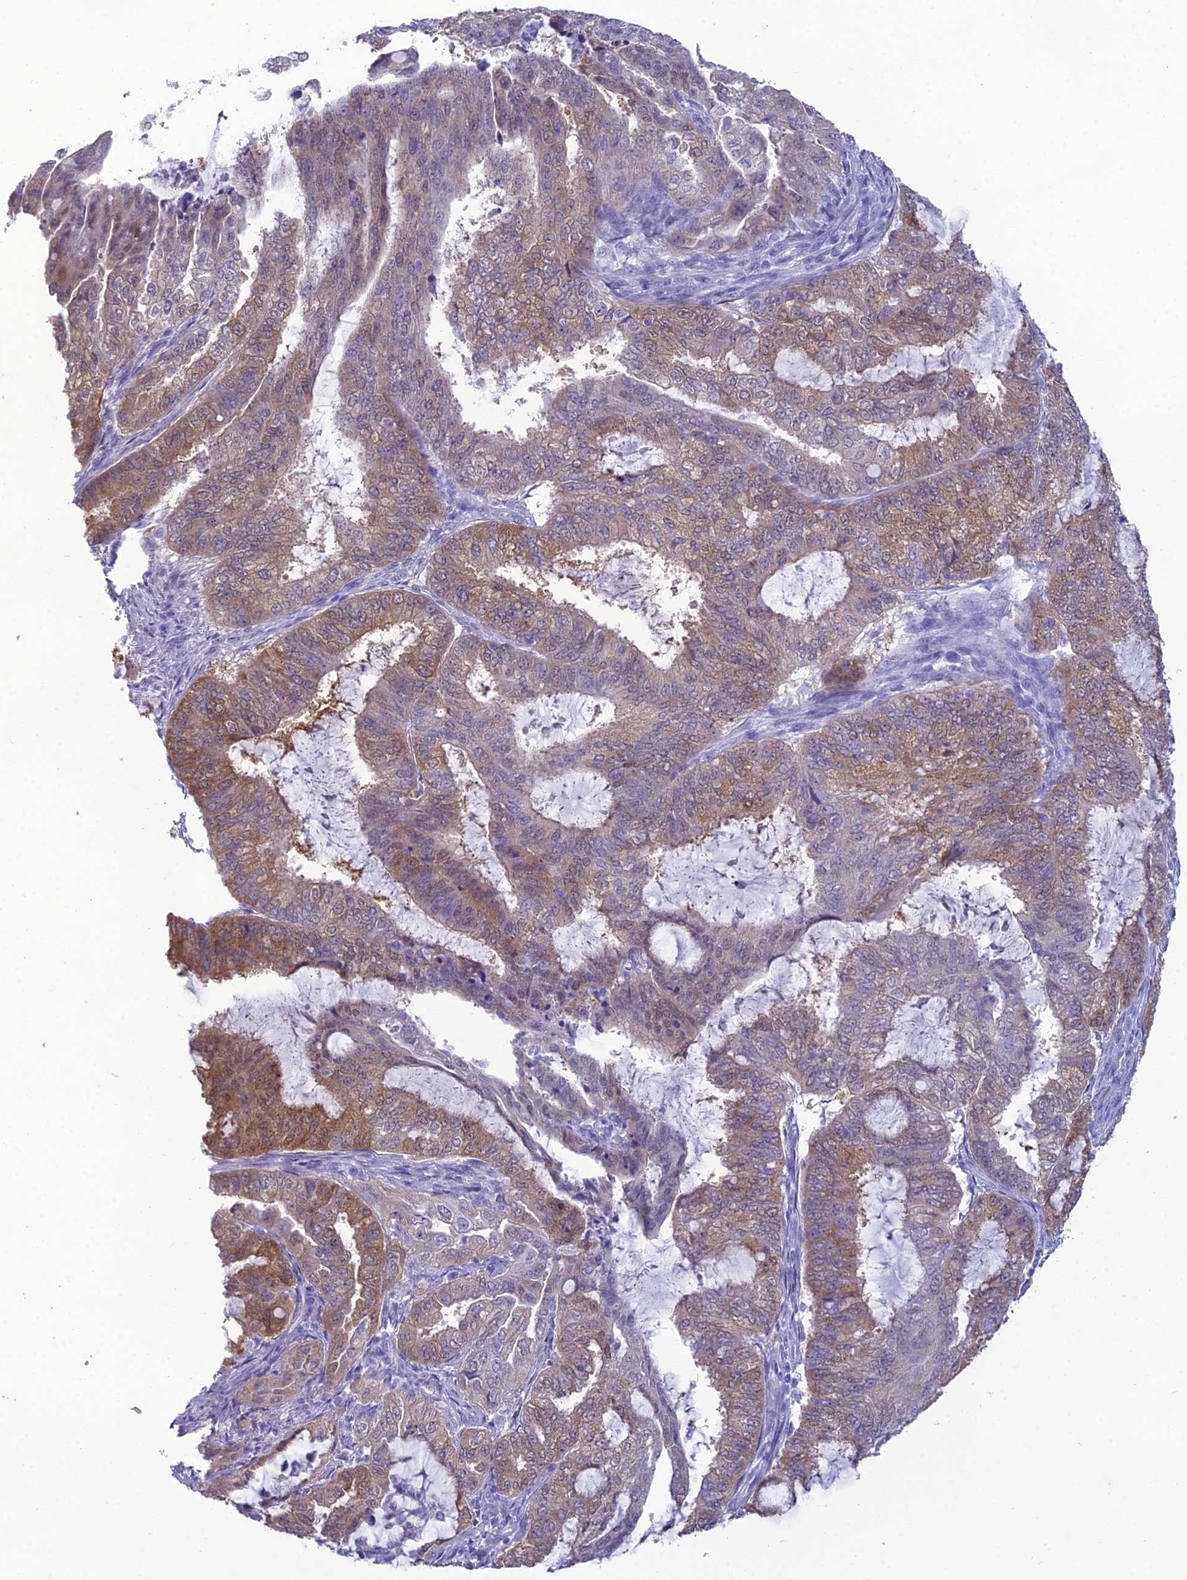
{"staining": {"intensity": "moderate", "quantity": "25%-75%", "location": "cytoplasmic/membranous"}, "tissue": "endometrial cancer", "cell_type": "Tumor cells", "image_type": "cancer", "snomed": [{"axis": "morphology", "description": "Adenocarcinoma, NOS"}, {"axis": "topography", "description": "Endometrium"}], "caption": "Immunohistochemistry (IHC) of adenocarcinoma (endometrial) shows medium levels of moderate cytoplasmic/membranous positivity in about 25%-75% of tumor cells. (DAB IHC, brown staining for protein, blue staining for nuclei).", "gene": "GNPNAT1", "patient": {"sex": "female", "age": 51}}